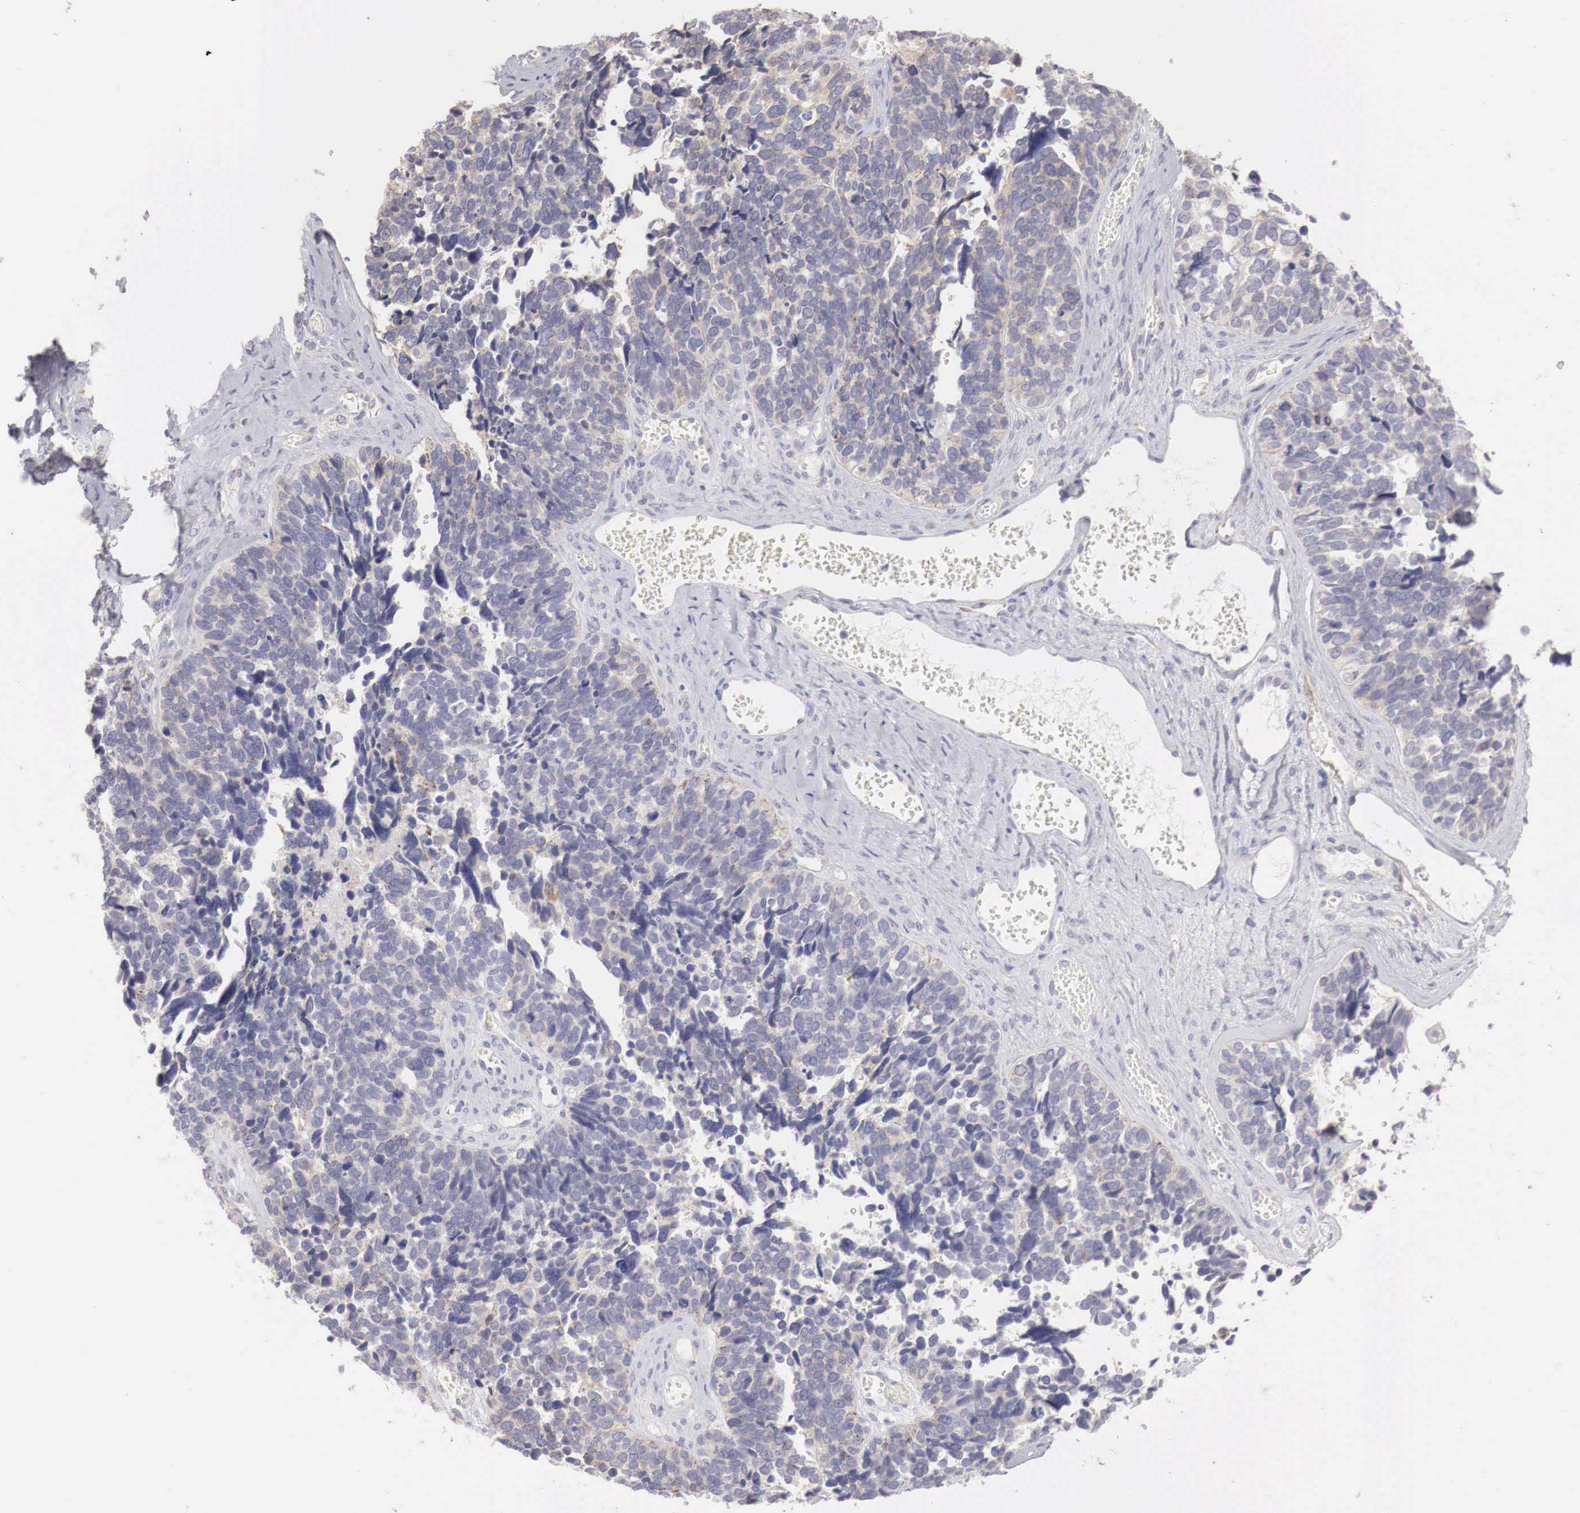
{"staining": {"intensity": "weak", "quantity": "<25%", "location": "cytoplasmic/membranous"}, "tissue": "ovarian cancer", "cell_type": "Tumor cells", "image_type": "cancer", "snomed": [{"axis": "morphology", "description": "Cystadenocarcinoma, serous, NOS"}, {"axis": "topography", "description": "Ovary"}], "caption": "Micrograph shows no significant protein staining in tumor cells of ovarian serous cystadenocarcinoma.", "gene": "NSDHL", "patient": {"sex": "female", "age": 77}}